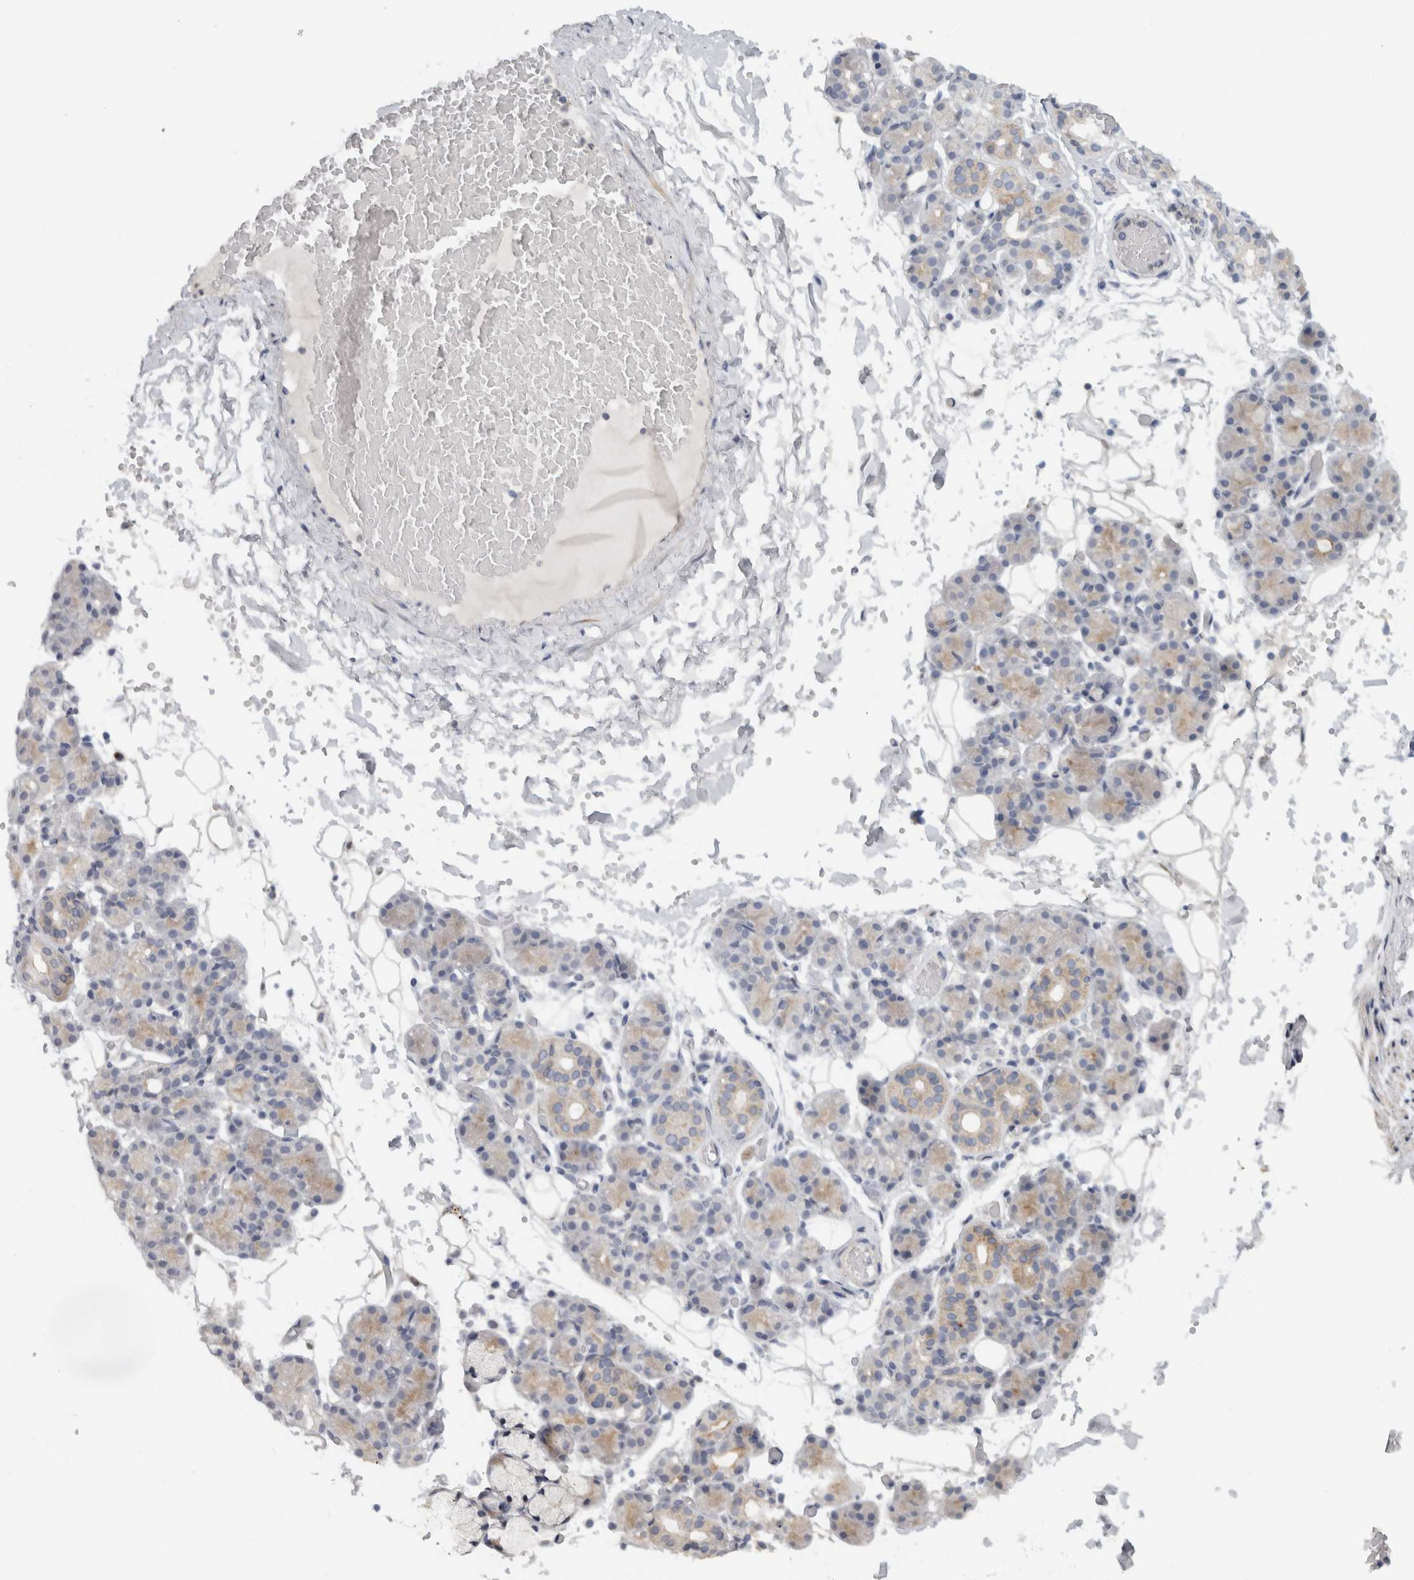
{"staining": {"intensity": "weak", "quantity": "25%-75%", "location": "cytoplasmic/membranous,nuclear"}, "tissue": "salivary gland", "cell_type": "Glandular cells", "image_type": "normal", "snomed": [{"axis": "morphology", "description": "Normal tissue, NOS"}, {"axis": "topography", "description": "Salivary gland"}], "caption": "The histopathology image reveals staining of normal salivary gland, revealing weak cytoplasmic/membranous,nuclear protein positivity (brown color) within glandular cells. (DAB IHC with brightfield microscopy, high magnification).", "gene": "RAB18", "patient": {"sex": "male", "age": 63}}